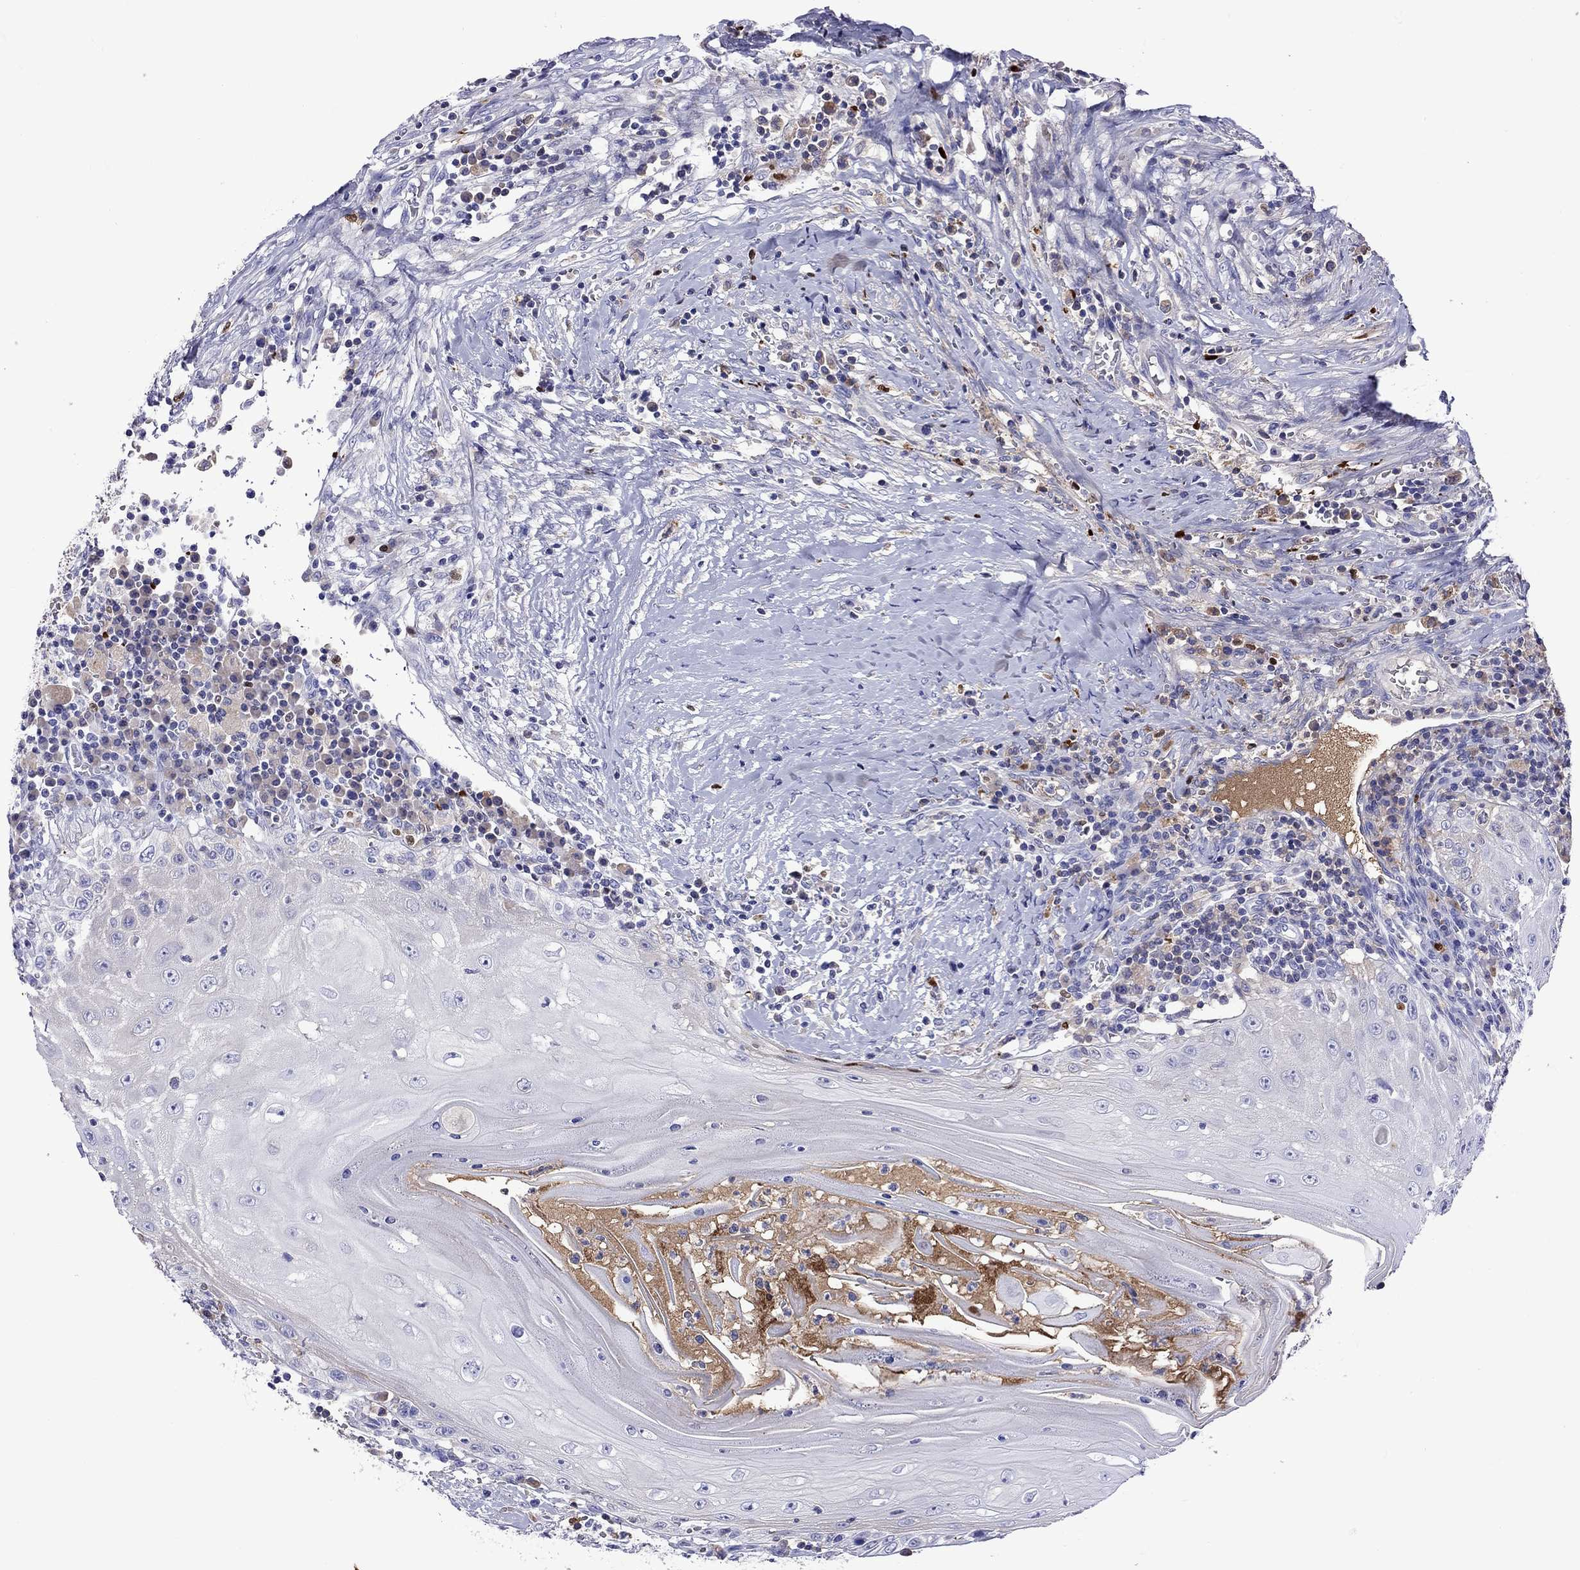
{"staining": {"intensity": "negative", "quantity": "none", "location": "none"}, "tissue": "head and neck cancer", "cell_type": "Tumor cells", "image_type": "cancer", "snomed": [{"axis": "morphology", "description": "Squamous cell carcinoma, NOS"}, {"axis": "topography", "description": "Oral tissue"}, {"axis": "topography", "description": "Head-Neck"}], "caption": "Squamous cell carcinoma (head and neck) stained for a protein using immunohistochemistry displays no expression tumor cells.", "gene": "SERPINA3", "patient": {"sex": "male", "age": 58}}